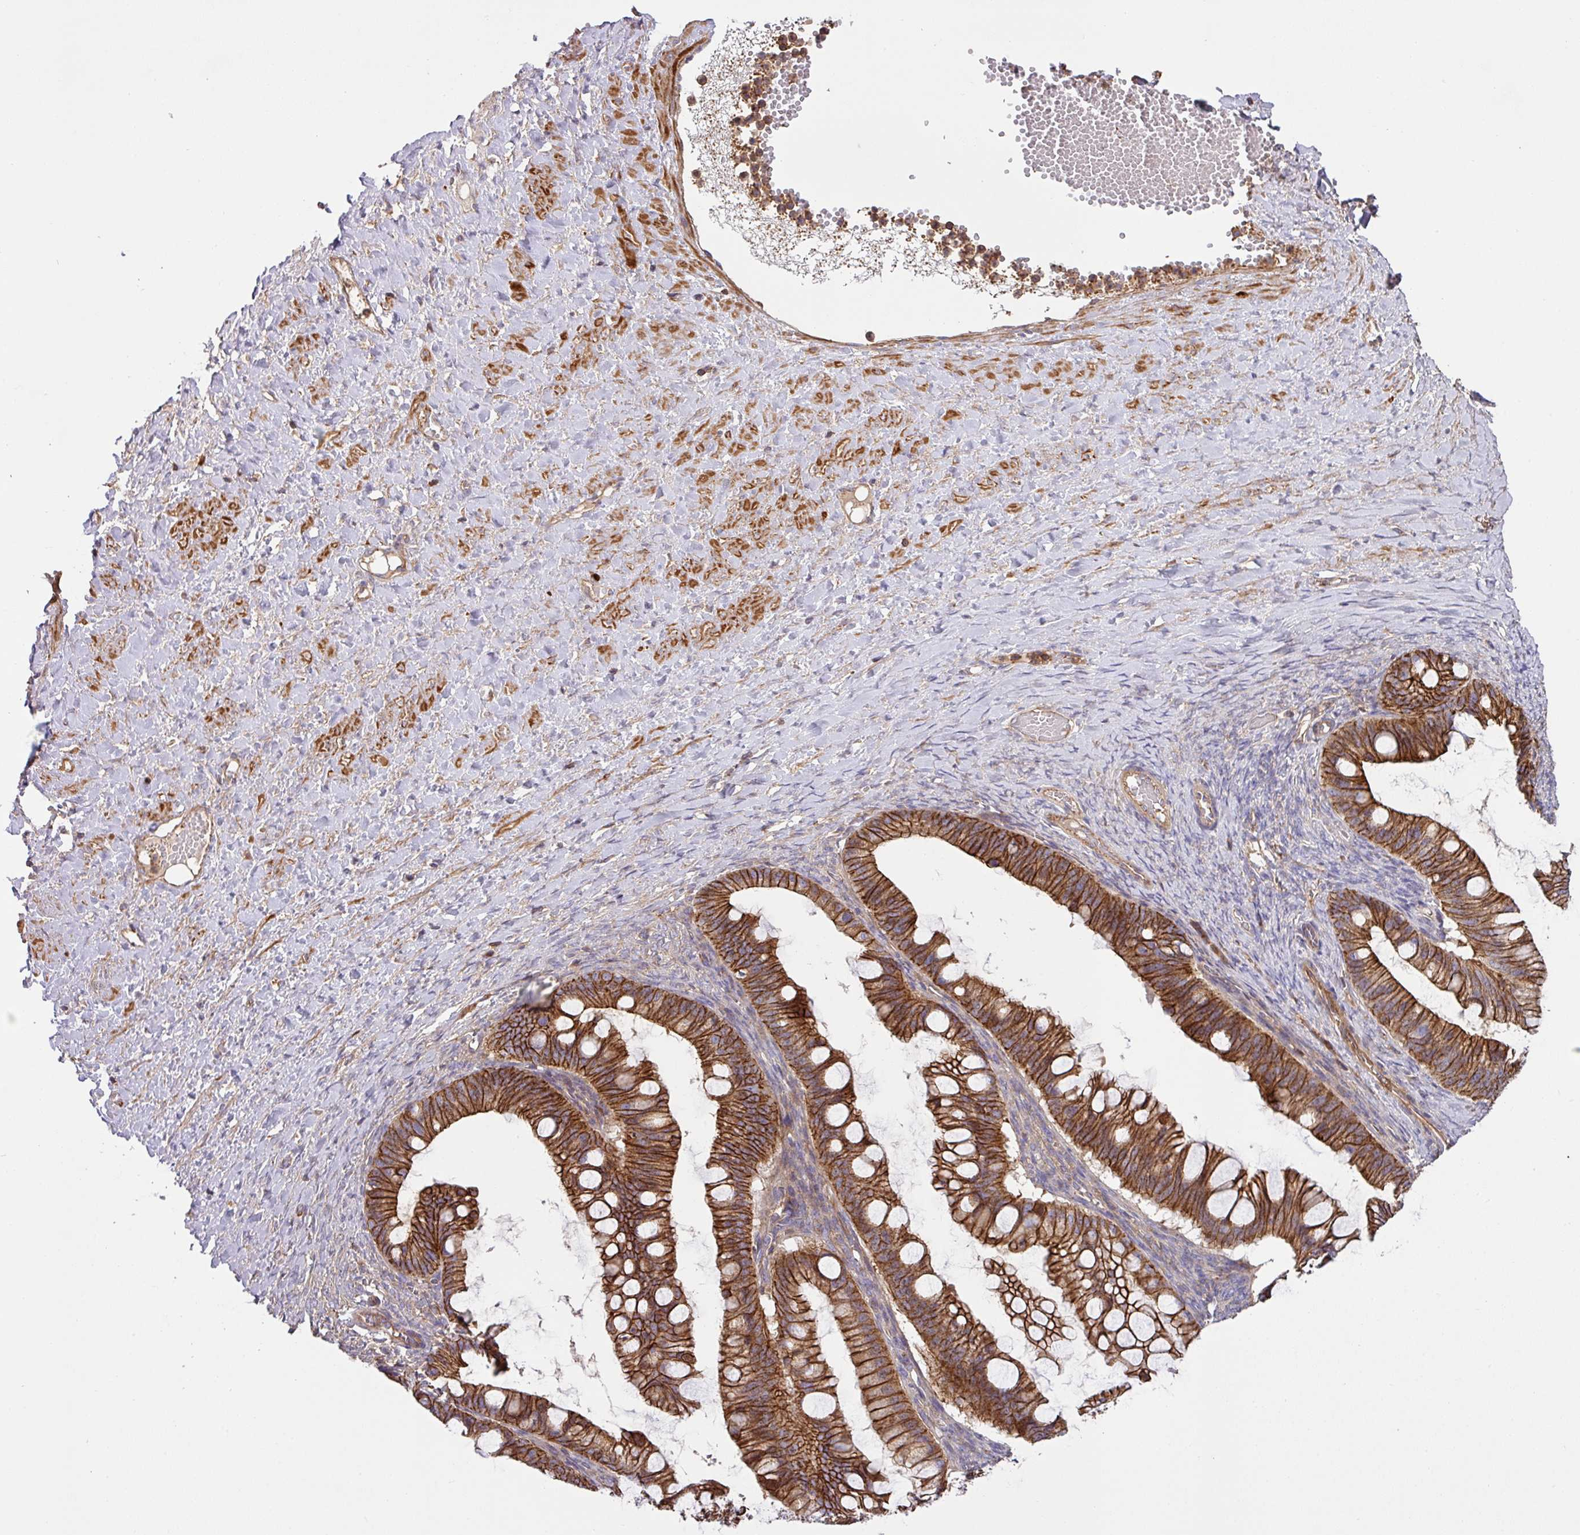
{"staining": {"intensity": "strong", "quantity": ">75%", "location": "cytoplasmic/membranous"}, "tissue": "ovarian cancer", "cell_type": "Tumor cells", "image_type": "cancer", "snomed": [{"axis": "morphology", "description": "Cystadenocarcinoma, mucinous, NOS"}, {"axis": "topography", "description": "Ovary"}], "caption": "Human ovarian cancer (mucinous cystadenocarcinoma) stained for a protein (brown) reveals strong cytoplasmic/membranous positive positivity in about >75% of tumor cells.", "gene": "RIC1", "patient": {"sex": "female", "age": 73}}